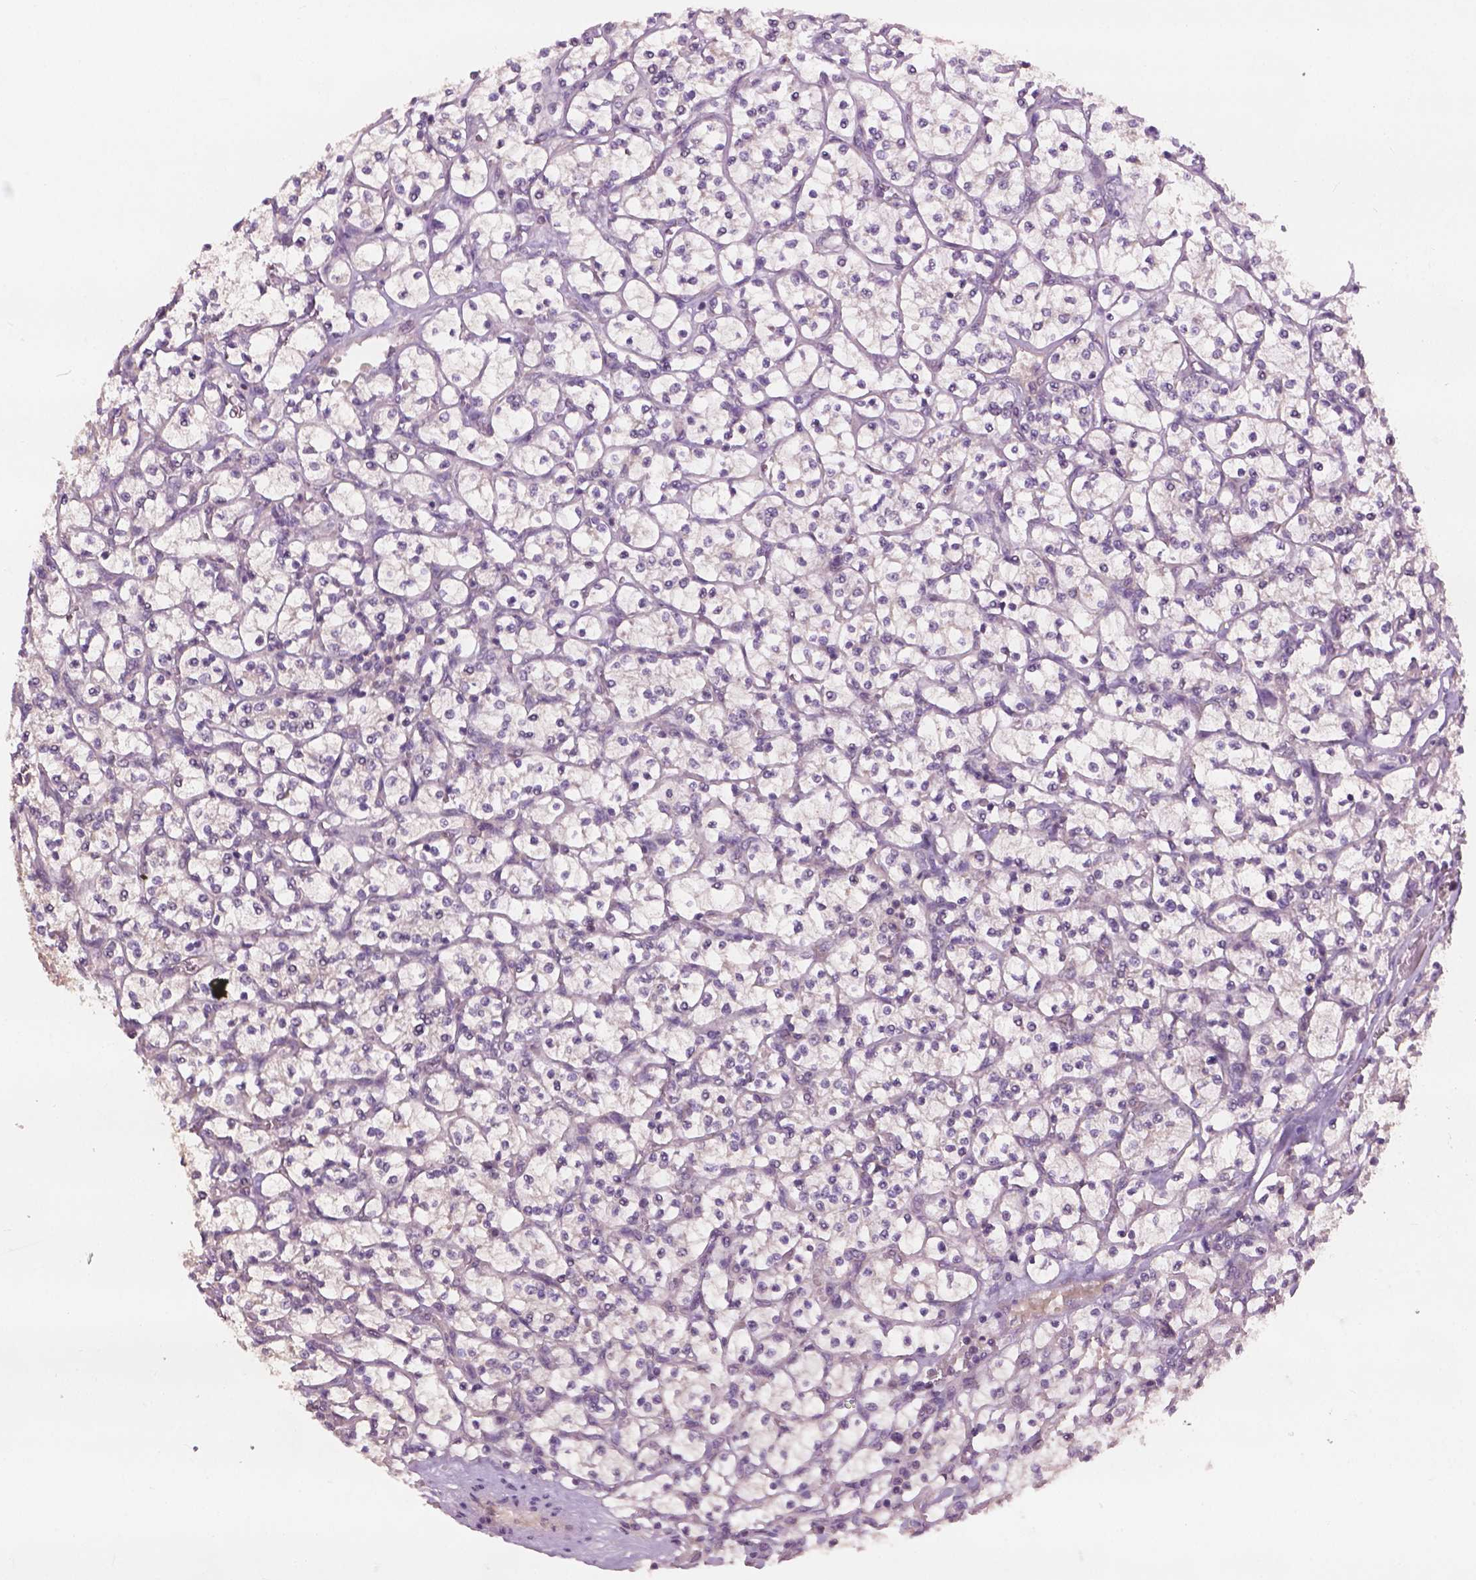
{"staining": {"intensity": "negative", "quantity": "none", "location": "none"}, "tissue": "renal cancer", "cell_type": "Tumor cells", "image_type": "cancer", "snomed": [{"axis": "morphology", "description": "Adenocarcinoma, NOS"}, {"axis": "topography", "description": "Kidney"}], "caption": "Immunohistochemical staining of human adenocarcinoma (renal) reveals no significant staining in tumor cells. (Stains: DAB (3,3'-diaminobenzidine) IHC with hematoxylin counter stain, Microscopy: brightfield microscopy at high magnification).", "gene": "KRT17", "patient": {"sex": "female", "age": 64}}